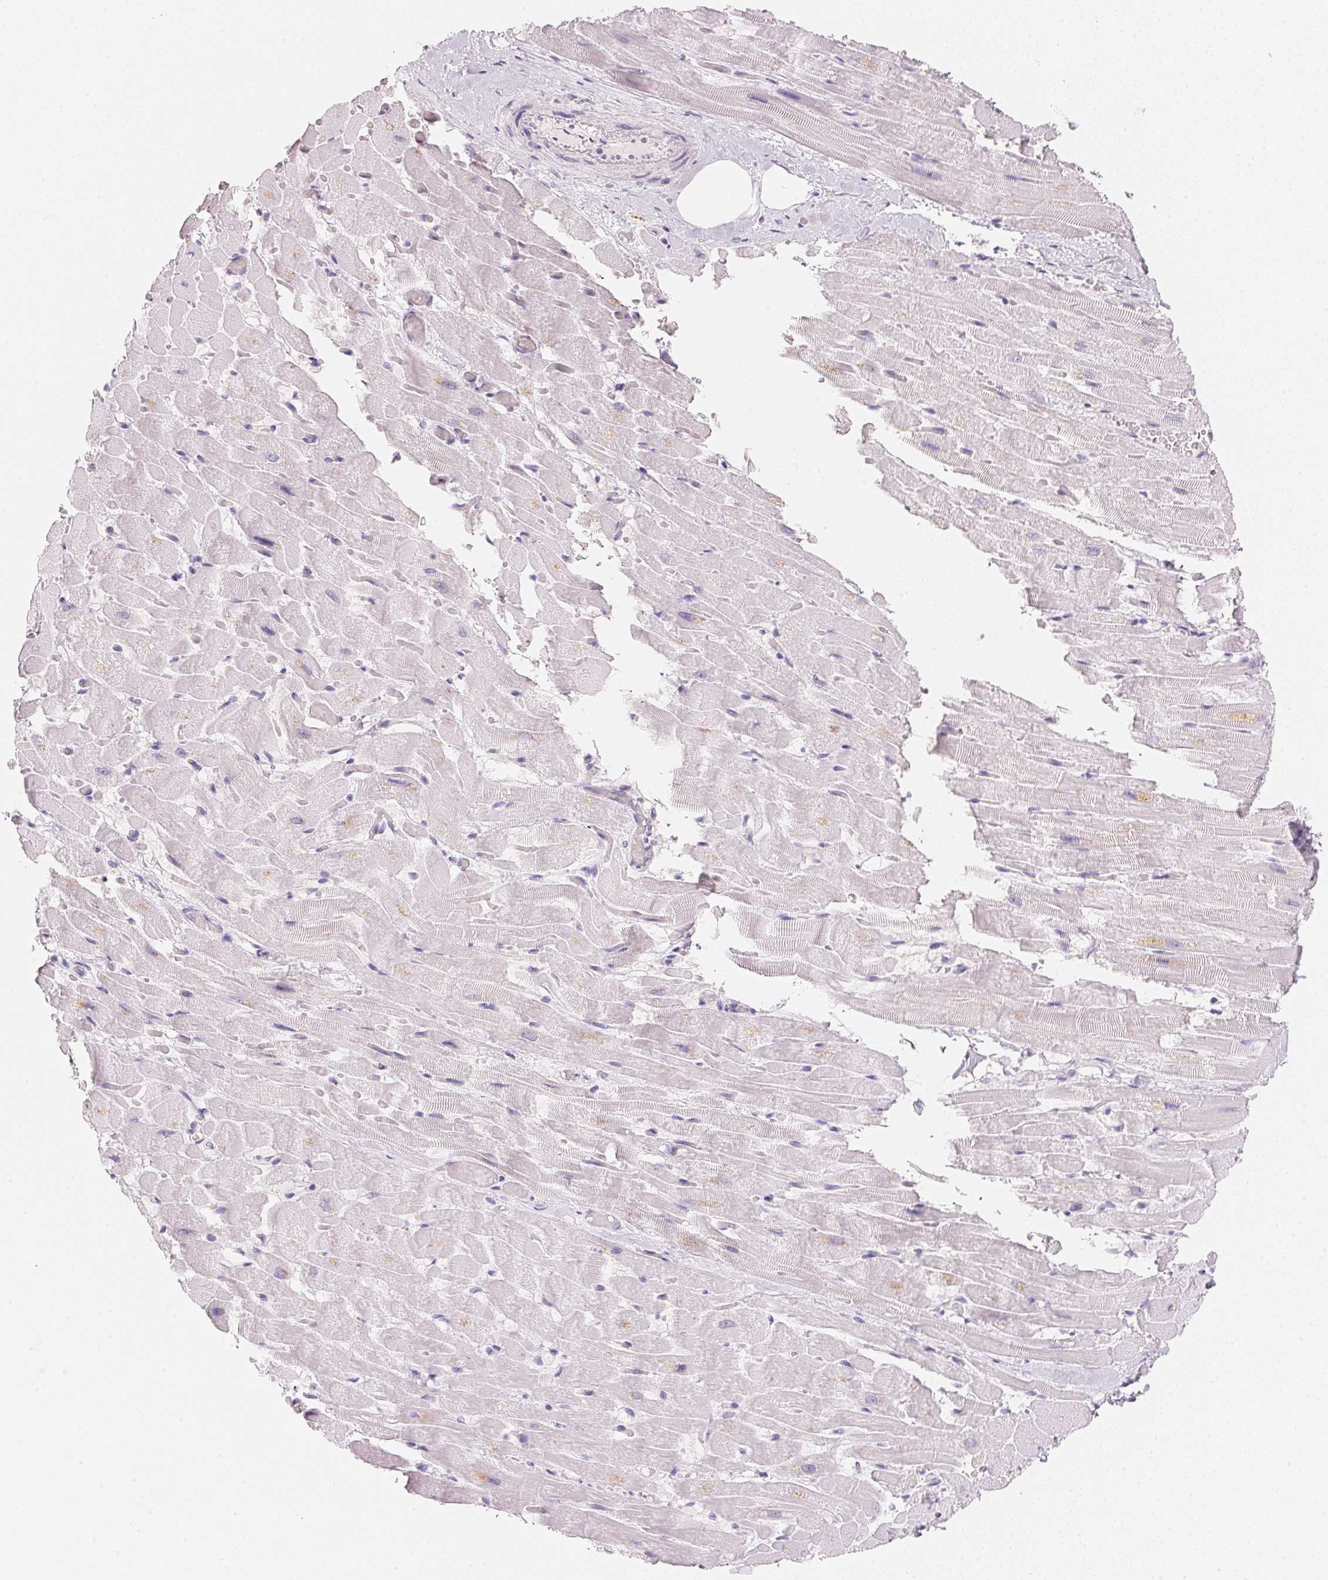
{"staining": {"intensity": "moderate", "quantity": "<25%", "location": "cytoplasmic/membranous"}, "tissue": "heart muscle", "cell_type": "Cardiomyocytes", "image_type": "normal", "snomed": [{"axis": "morphology", "description": "Normal tissue, NOS"}, {"axis": "topography", "description": "Heart"}], "caption": "Immunohistochemical staining of unremarkable human heart muscle shows low levels of moderate cytoplasmic/membranous expression in approximately <25% of cardiomyocytes.", "gene": "ACP3", "patient": {"sex": "male", "age": 37}}